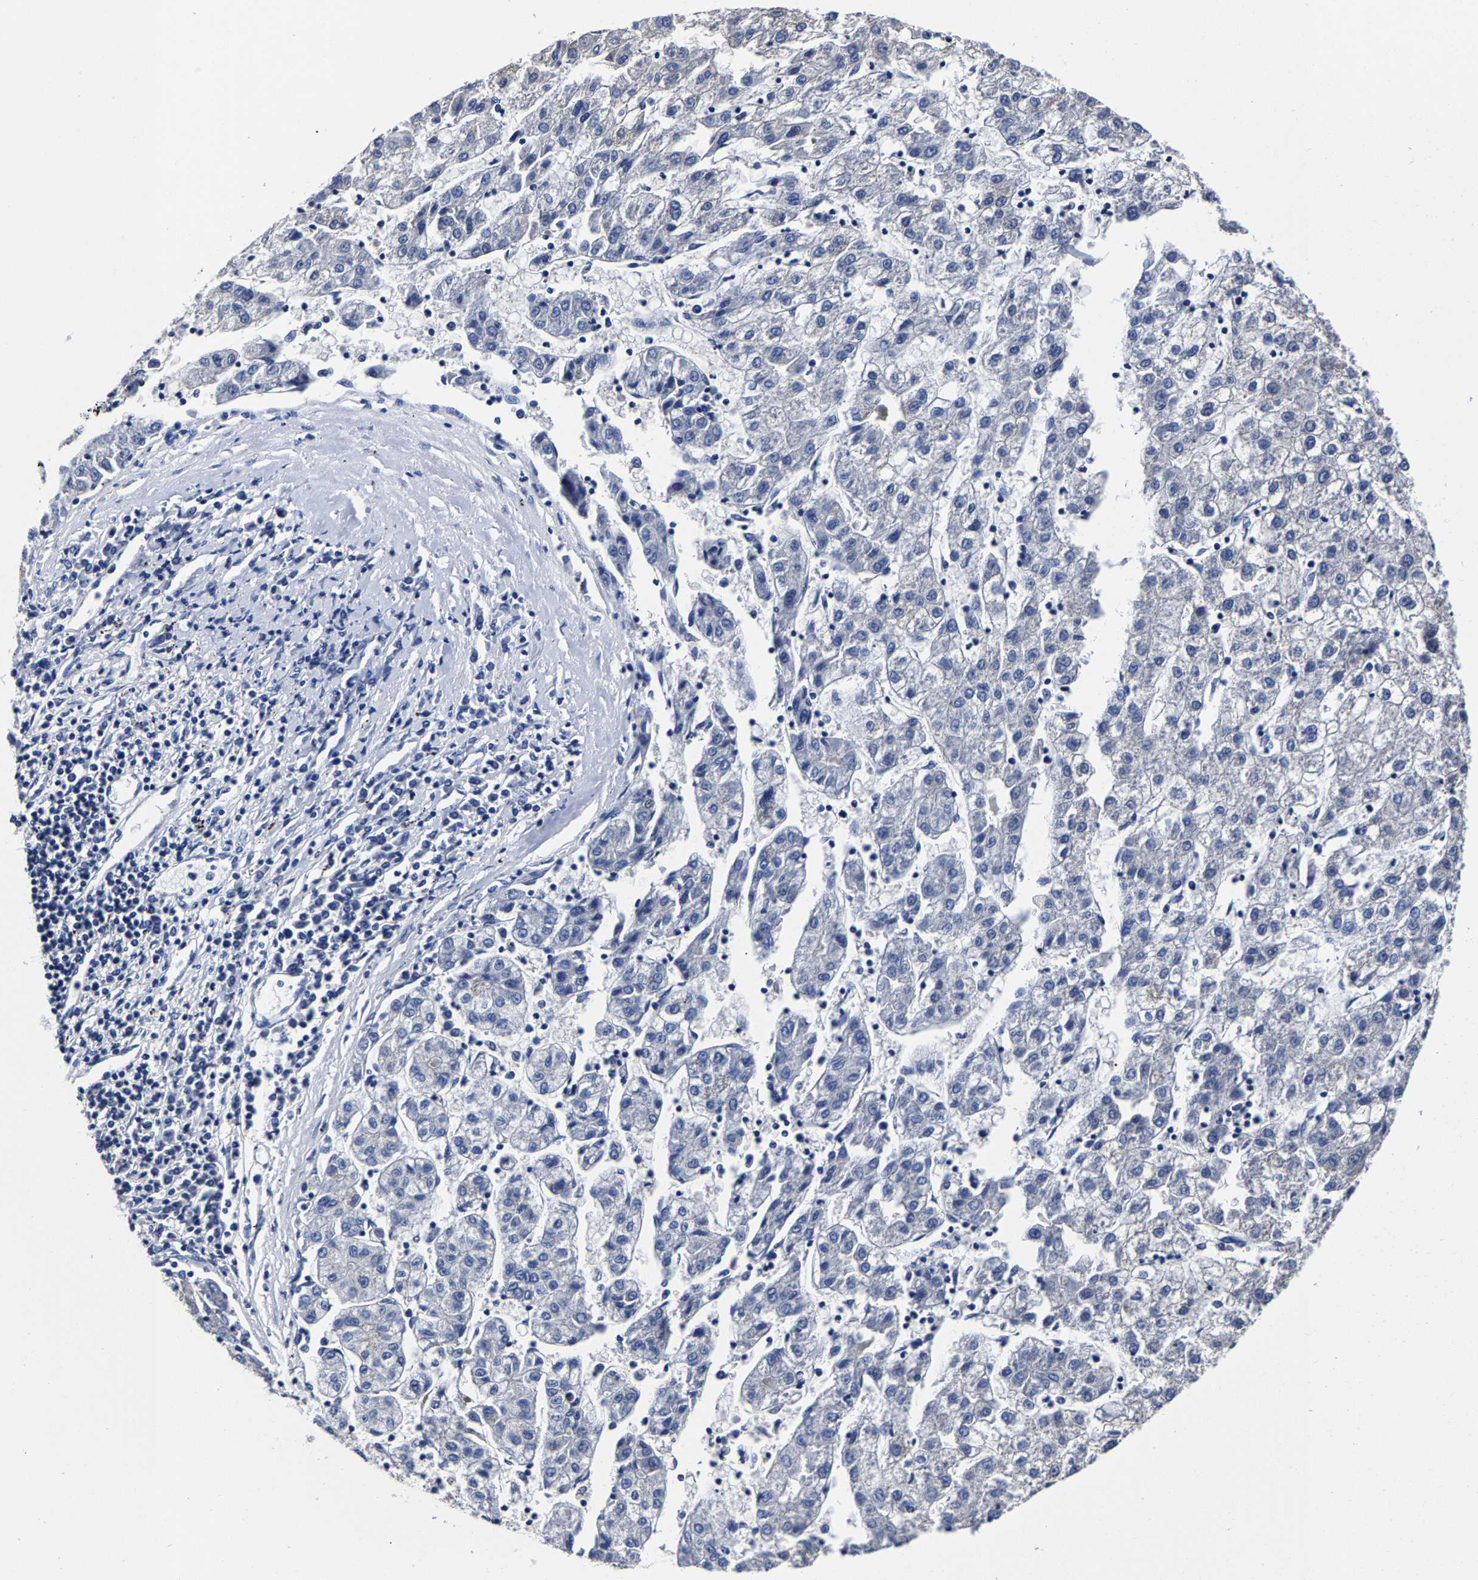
{"staining": {"intensity": "negative", "quantity": "none", "location": "none"}, "tissue": "liver cancer", "cell_type": "Tumor cells", "image_type": "cancer", "snomed": [{"axis": "morphology", "description": "Carcinoma, Hepatocellular, NOS"}, {"axis": "topography", "description": "Liver"}], "caption": "Tumor cells are negative for protein expression in human liver hepatocellular carcinoma.", "gene": "AKAP4", "patient": {"sex": "male", "age": 72}}